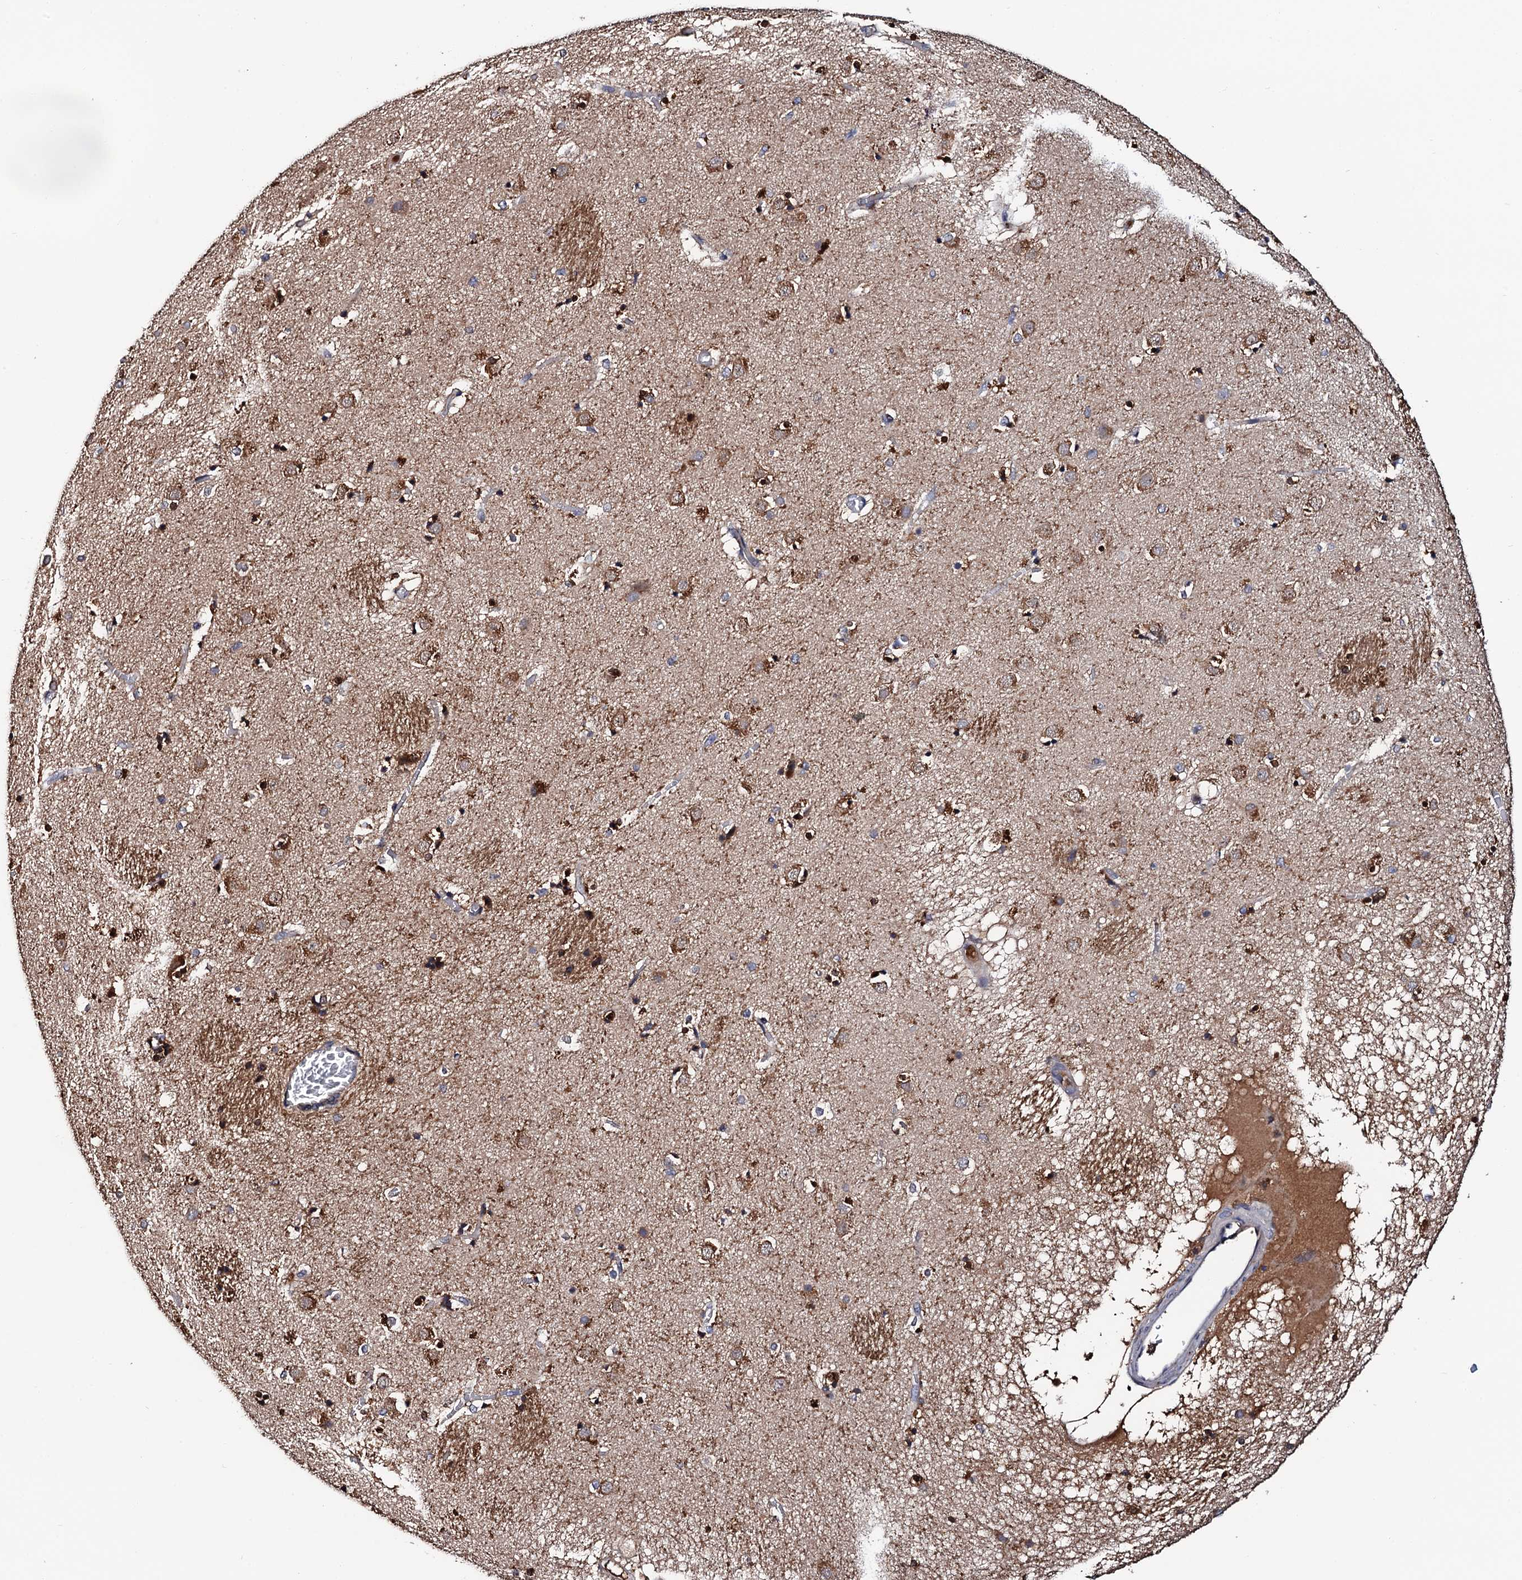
{"staining": {"intensity": "moderate", "quantity": "<25%", "location": "cytoplasmic/membranous"}, "tissue": "caudate", "cell_type": "Glial cells", "image_type": "normal", "snomed": [{"axis": "morphology", "description": "Normal tissue, NOS"}, {"axis": "topography", "description": "Lateral ventricle wall"}], "caption": "Protein analysis of unremarkable caudate exhibits moderate cytoplasmic/membranous expression in approximately <25% of glial cells.", "gene": "RGS11", "patient": {"sex": "male", "age": 70}}